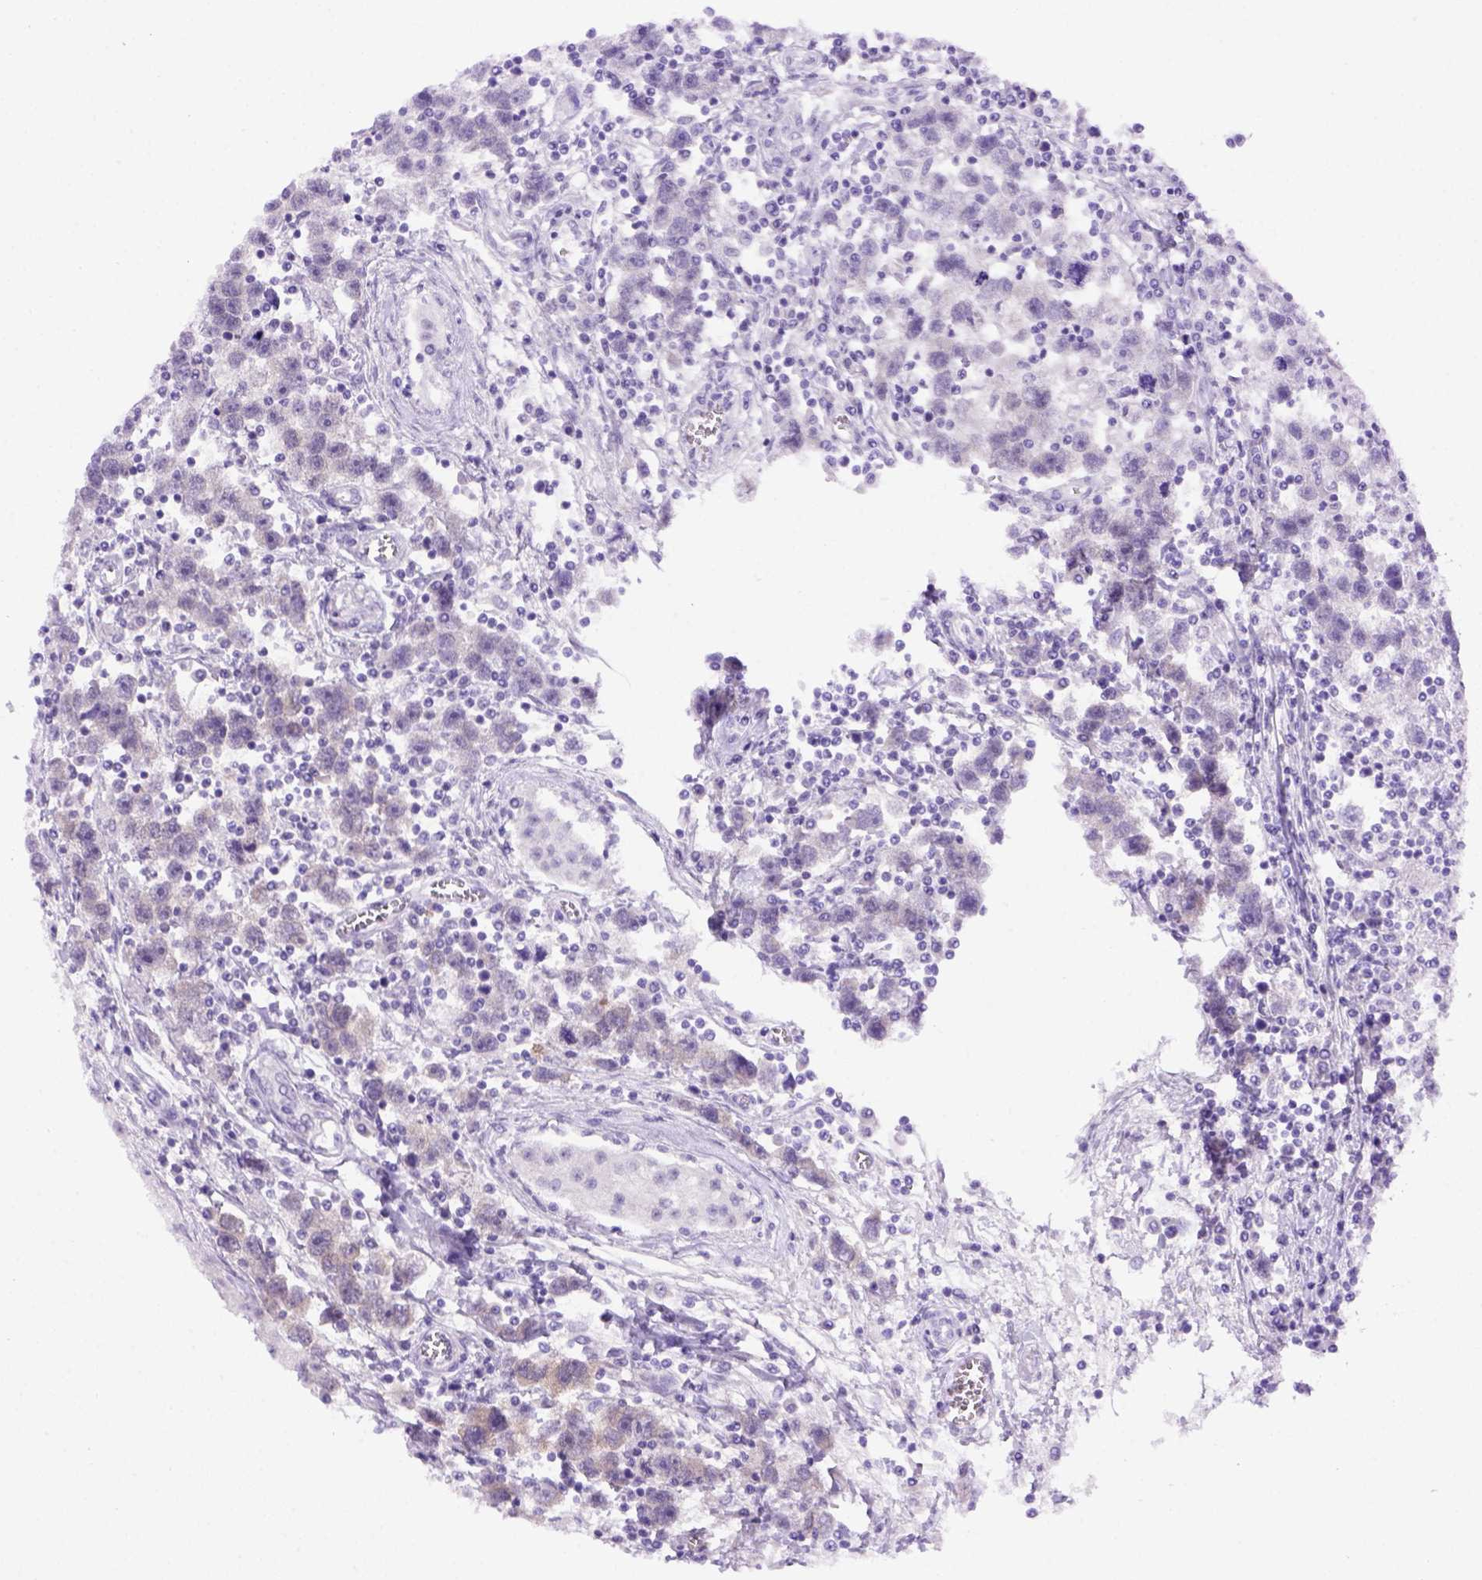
{"staining": {"intensity": "weak", "quantity": "<25%", "location": "cytoplasmic/membranous"}, "tissue": "testis cancer", "cell_type": "Tumor cells", "image_type": "cancer", "snomed": [{"axis": "morphology", "description": "Seminoma, NOS"}, {"axis": "topography", "description": "Testis"}], "caption": "The immunohistochemistry image has no significant expression in tumor cells of testis cancer (seminoma) tissue.", "gene": "FOXI1", "patient": {"sex": "male", "age": 30}}